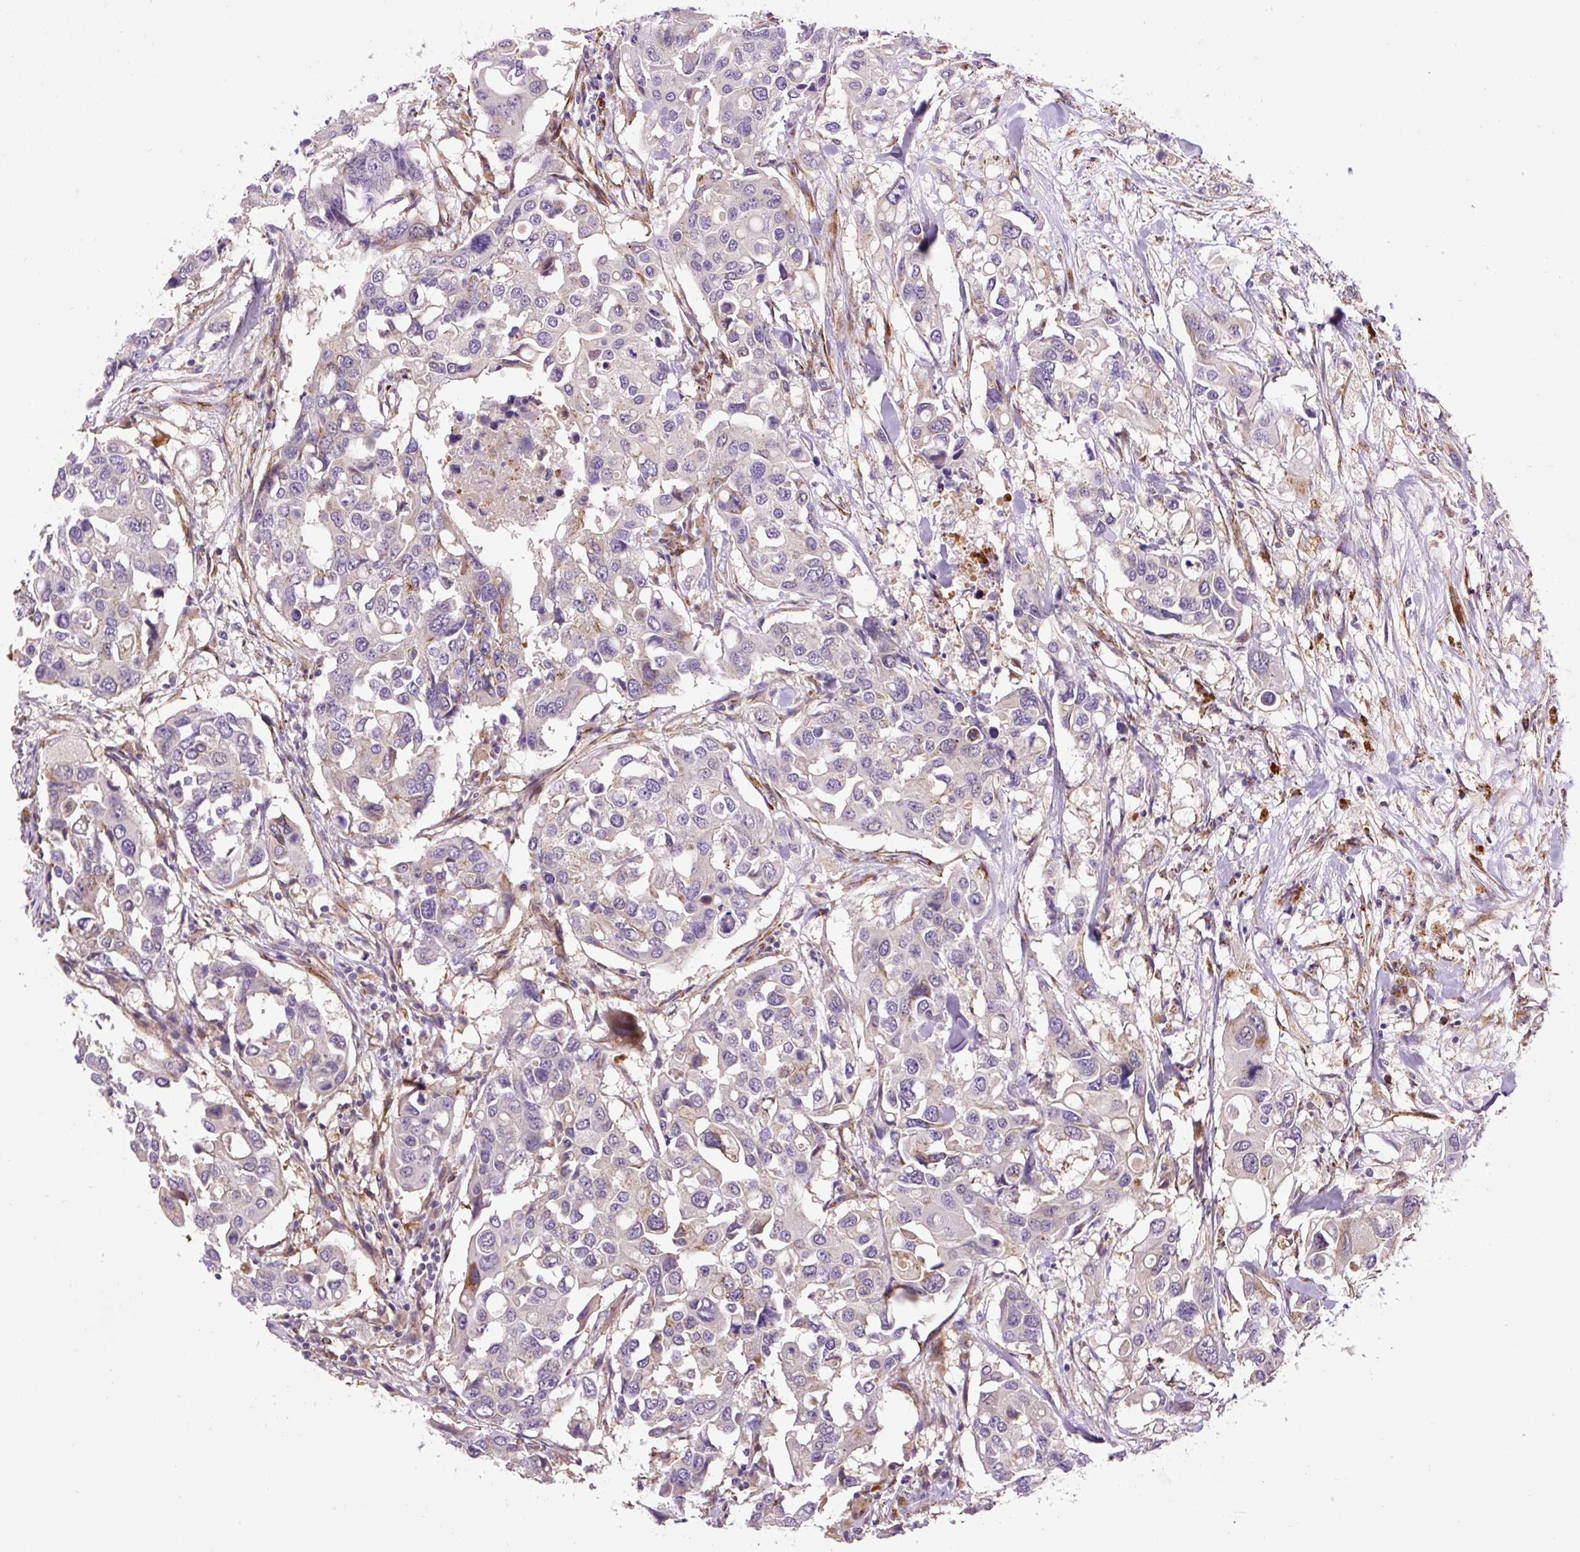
{"staining": {"intensity": "moderate", "quantity": "<25%", "location": "cytoplasmic/membranous"}, "tissue": "colorectal cancer", "cell_type": "Tumor cells", "image_type": "cancer", "snomed": [{"axis": "morphology", "description": "Adenocarcinoma, NOS"}, {"axis": "topography", "description": "Colon"}], "caption": "Immunohistochemistry histopathology image of colorectal adenocarcinoma stained for a protein (brown), which reveals low levels of moderate cytoplasmic/membranous positivity in about <25% of tumor cells.", "gene": "RNF170", "patient": {"sex": "male", "age": 77}}